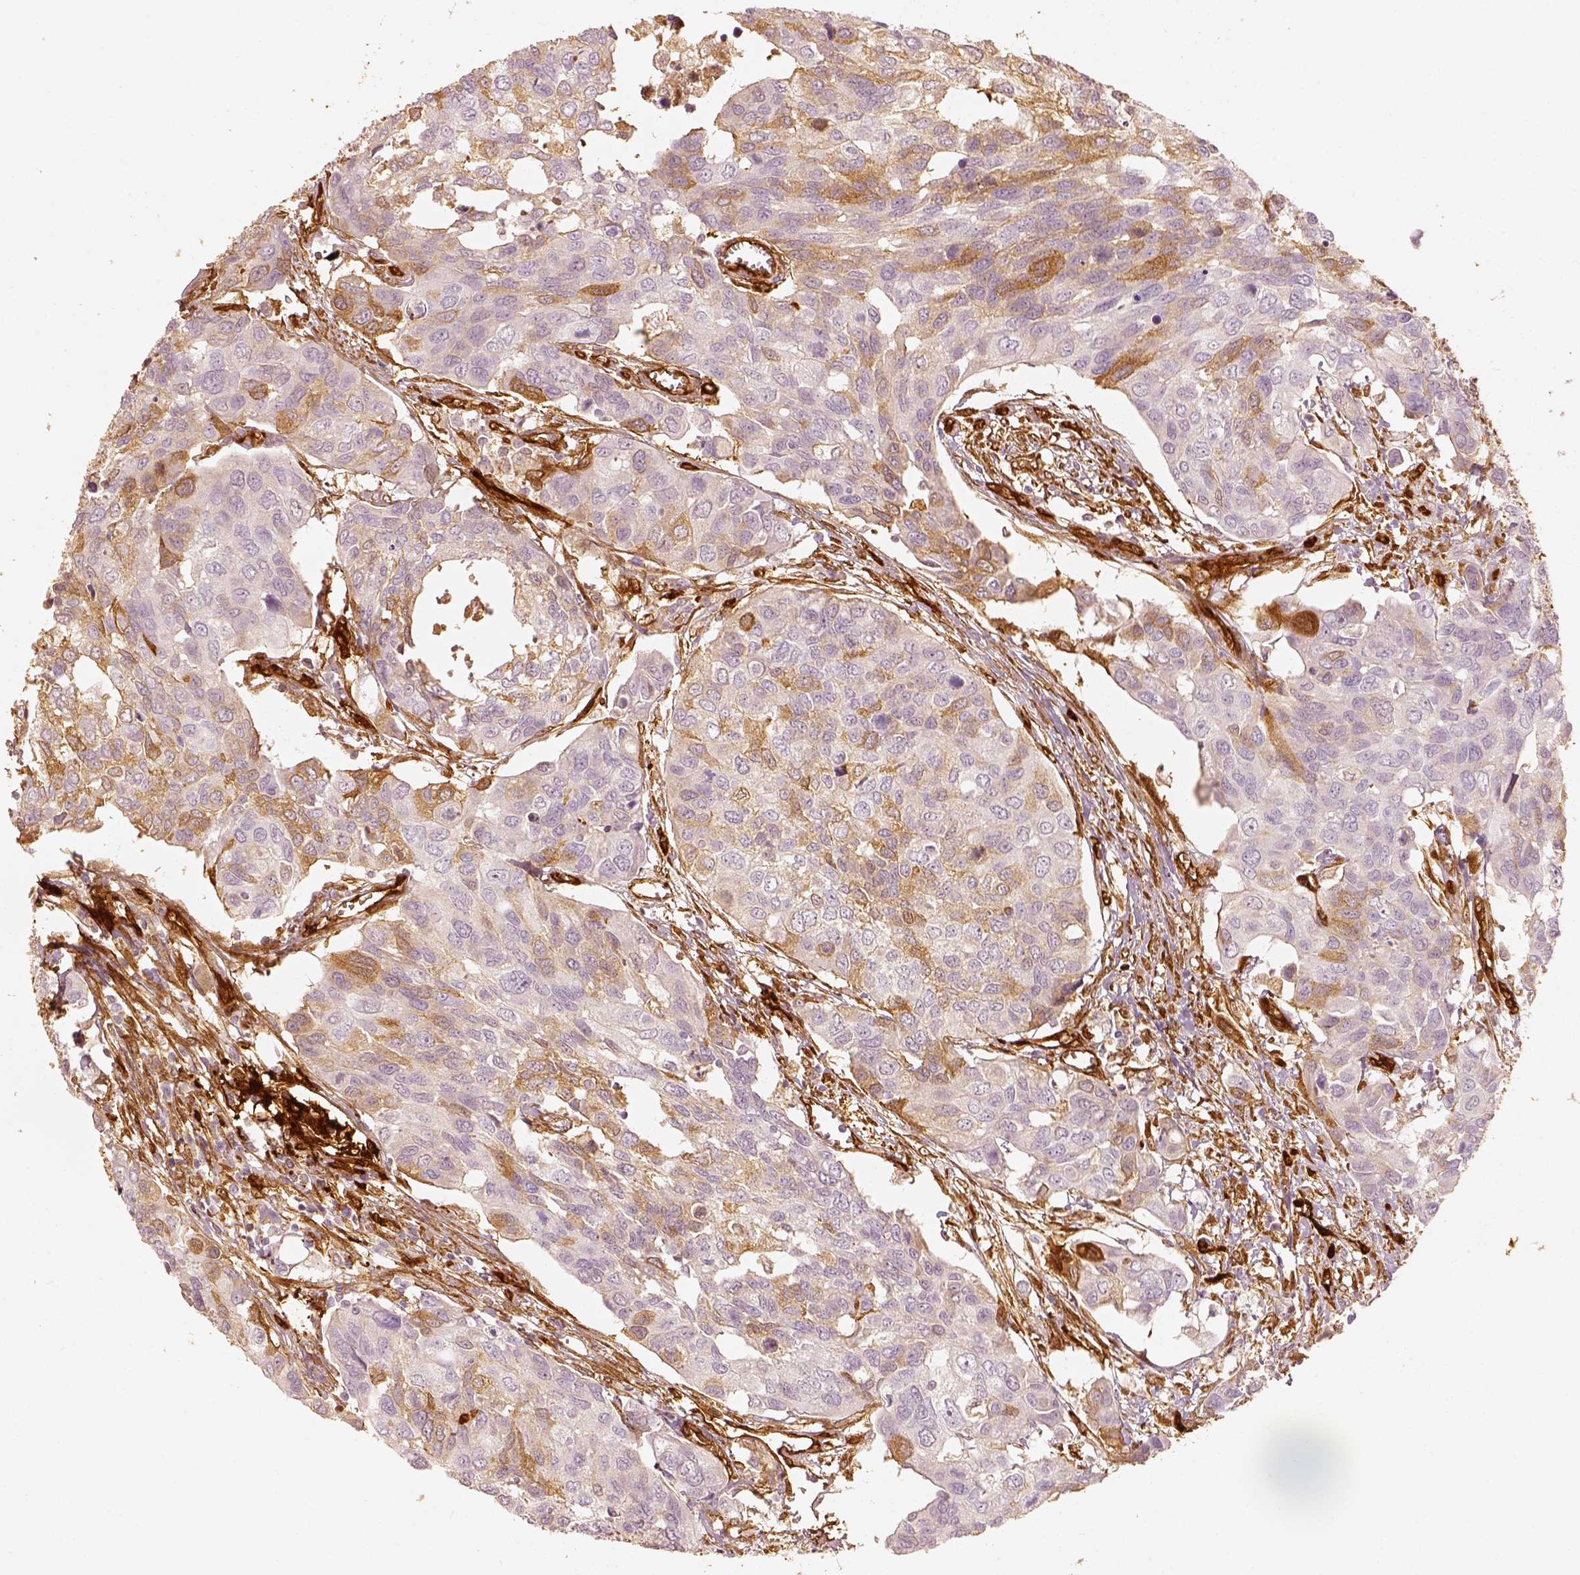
{"staining": {"intensity": "weak", "quantity": "<25%", "location": "cytoplasmic/membranous"}, "tissue": "urothelial cancer", "cell_type": "Tumor cells", "image_type": "cancer", "snomed": [{"axis": "morphology", "description": "Urothelial carcinoma, High grade"}, {"axis": "topography", "description": "Urinary bladder"}], "caption": "DAB immunohistochemical staining of urothelial cancer displays no significant staining in tumor cells.", "gene": "FSCN1", "patient": {"sex": "male", "age": 60}}